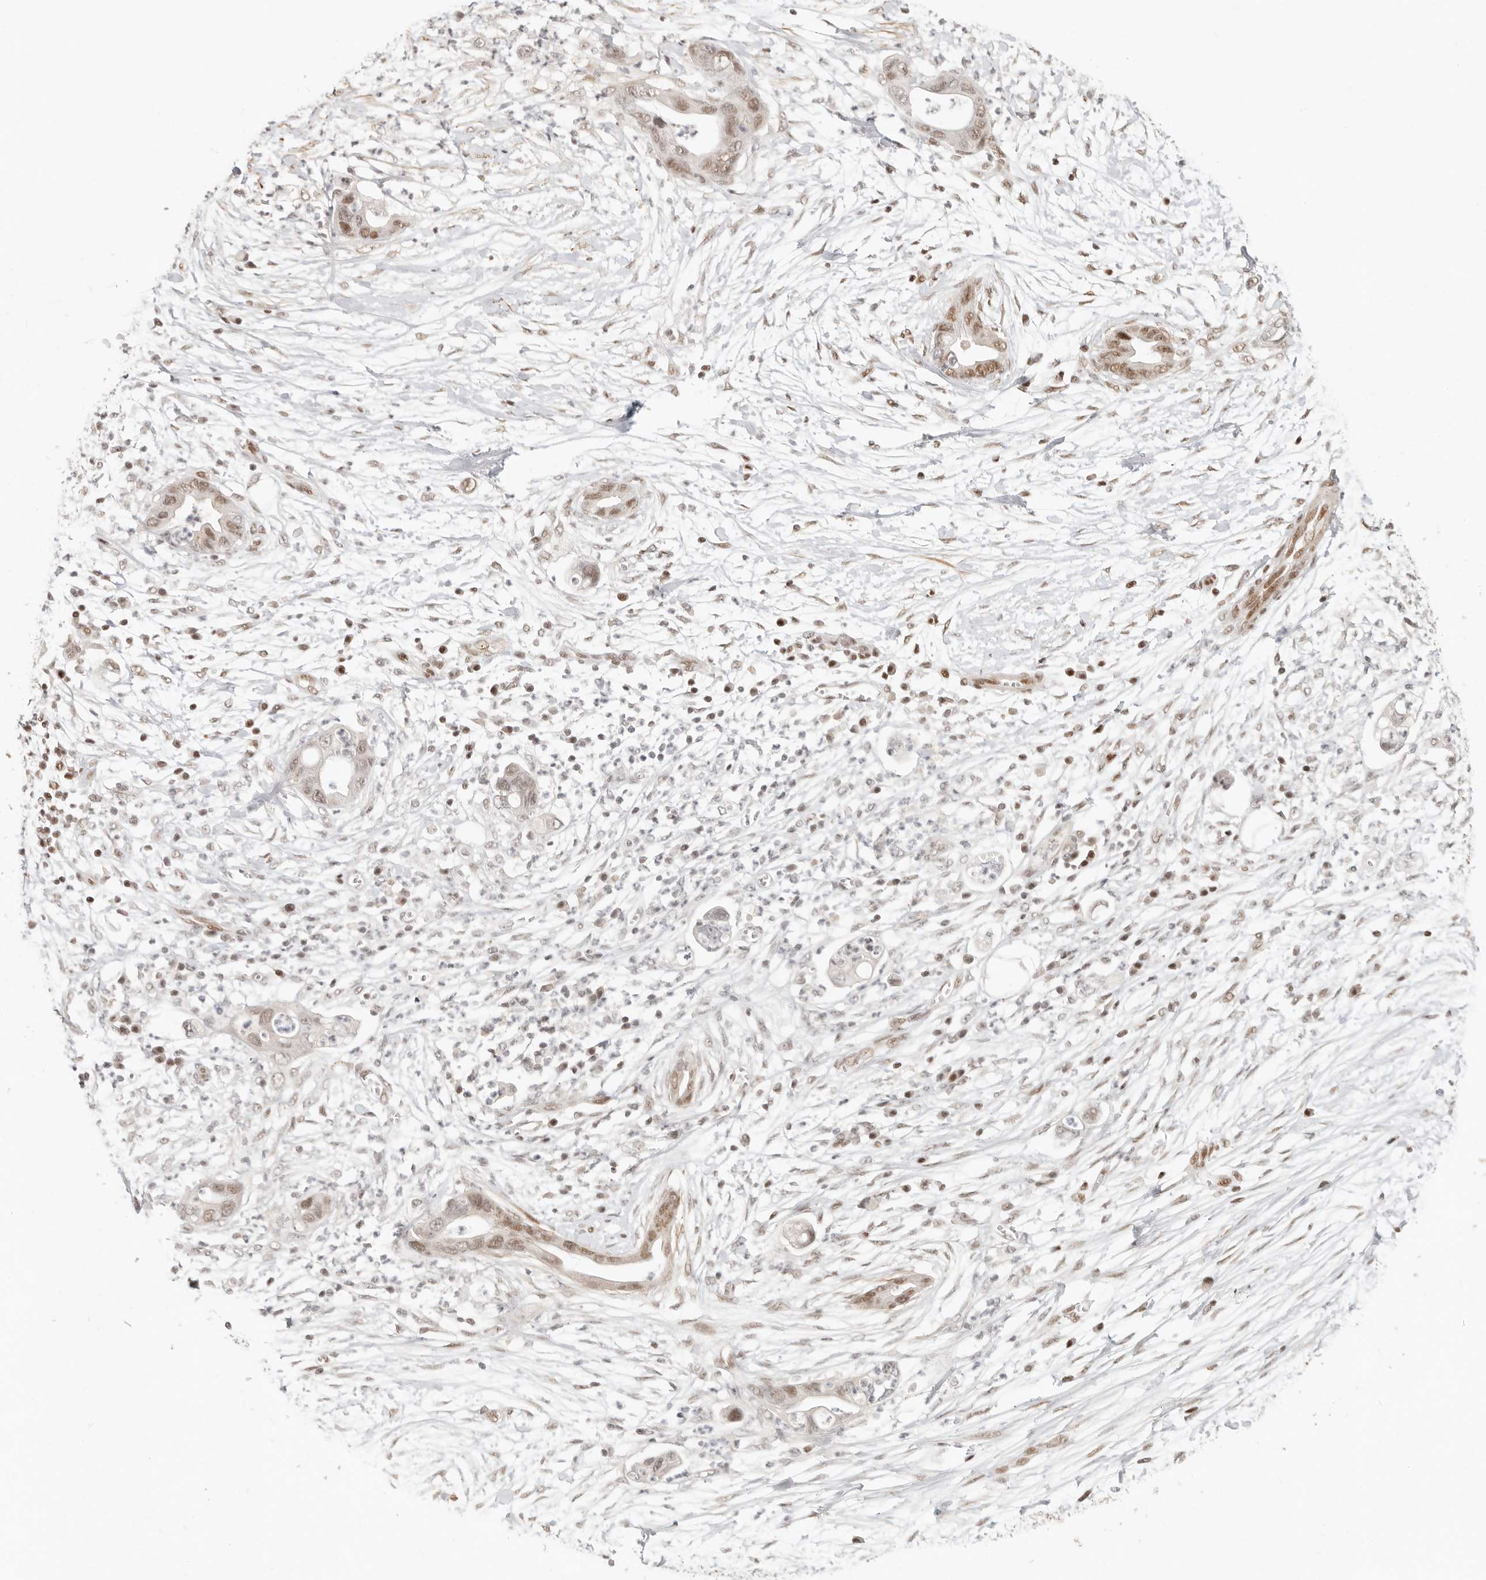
{"staining": {"intensity": "moderate", "quantity": ">75%", "location": "nuclear"}, "tissue": "pancreatic cancer", "cell_type": "Tumor cells", "image_type": "cancer", "snomed": [{"axis": "morphology", "description": "Adenocarcinoma, NOS"}, {"axis": "topography", "description": "Pancreas"}], "caption": "Immunohistochemical staining of human pancreatic cancer (adenocarcinoma) demonstrates medium levels of moderate nuclear protein staining in about >75% of tumor cells. Nuclei are stained in blue.", "gene": "GABPA", "patient": {"sex": "male", "age": 75}}